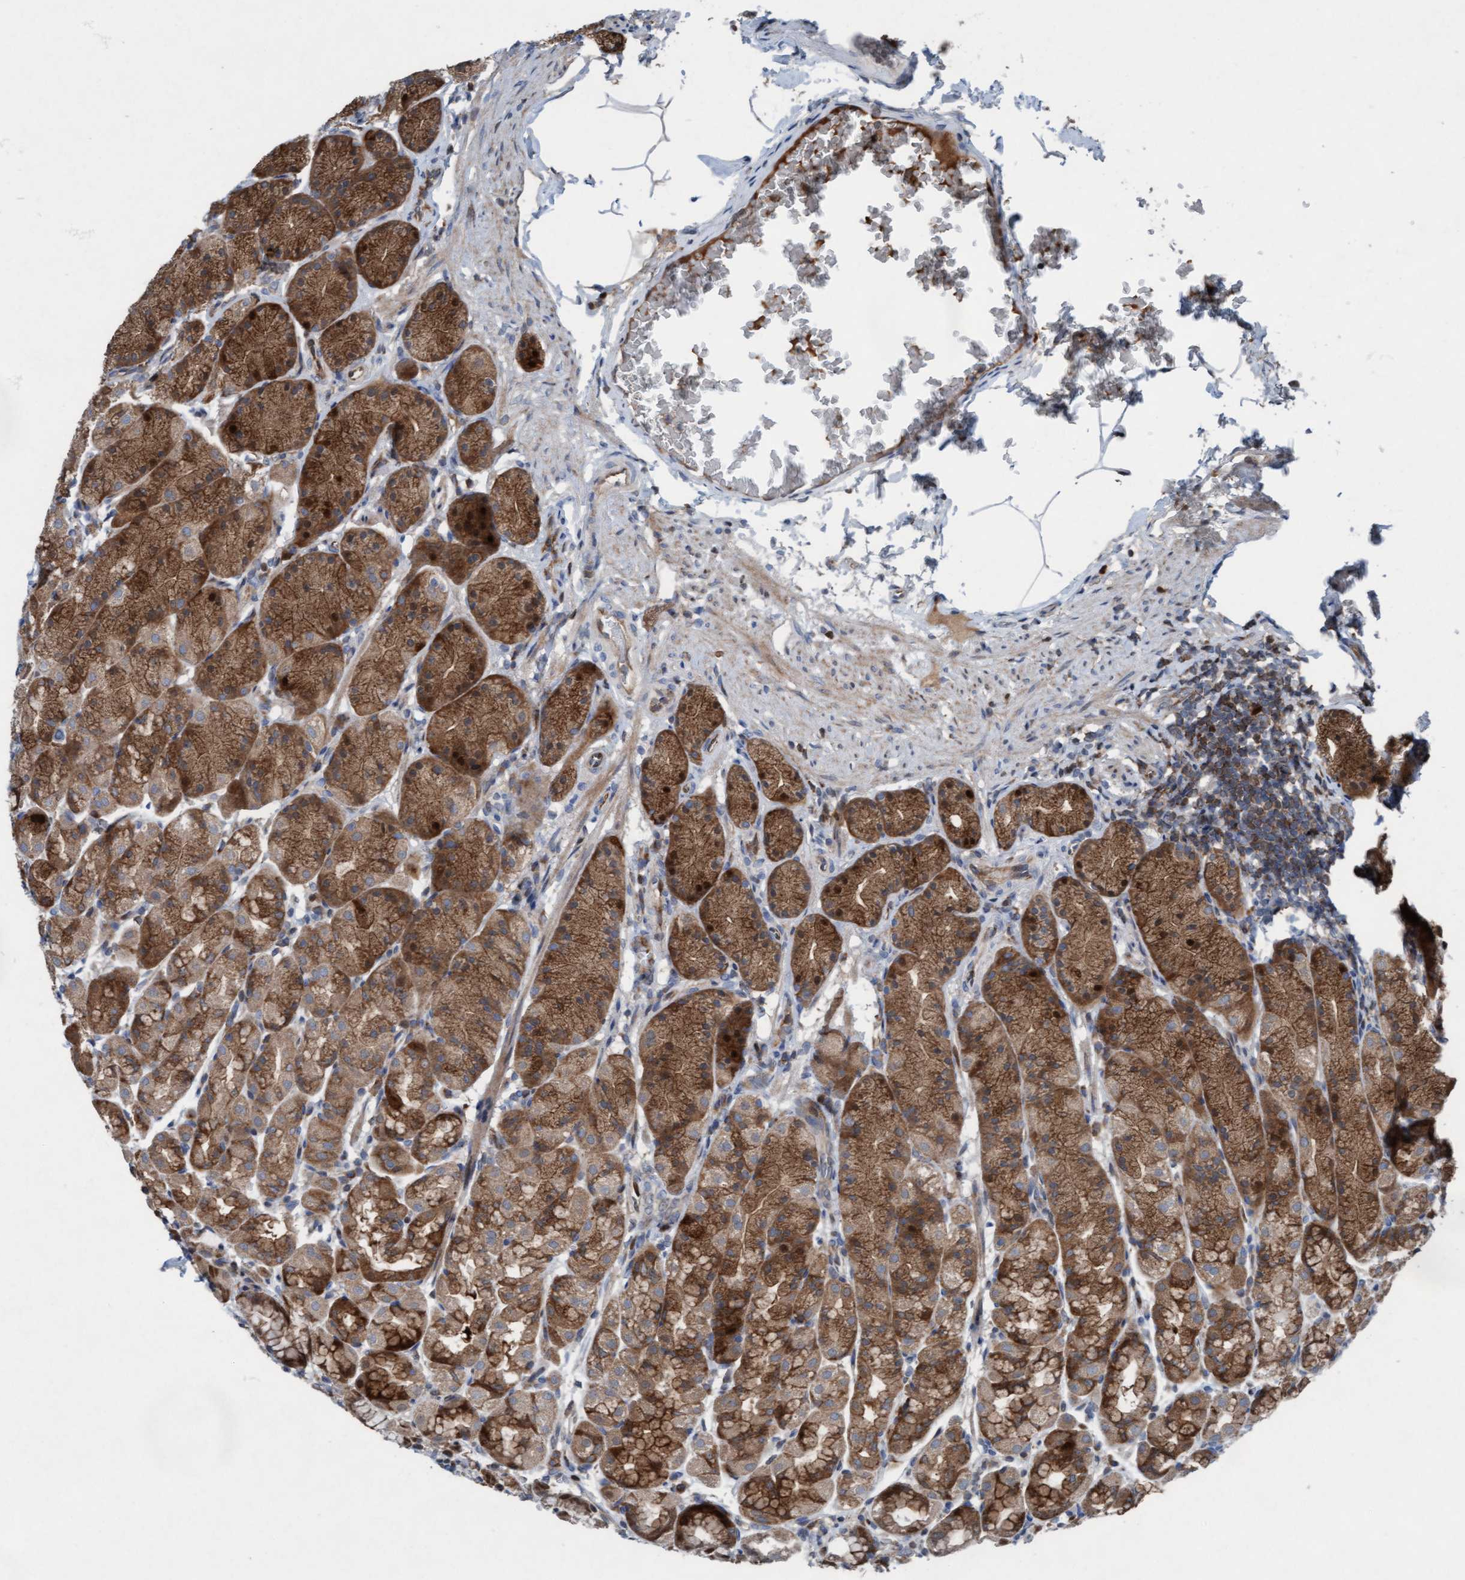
{"staining": {"intensity": "strong", "quantity": ">75%", "location": "cytoplasmic/membranous,nuclear"}, "tissue": "stomach", "cell_type": "Glandular cells", "image_type": "normal", "snomed": [{"axis": "morphology", "description": "Normal tissue, NOS"}, {"axis": "topography", "description": "Stomach"}], "caption": "An image showing strong cytoplasmic/membranous,nuclear expression in approximately >75% of glandular cells in normal stomach, as visualized by brown immunohistochemical staining.", "gene": "KLHL26", "patient": {"sex": "male", "age": 42}}